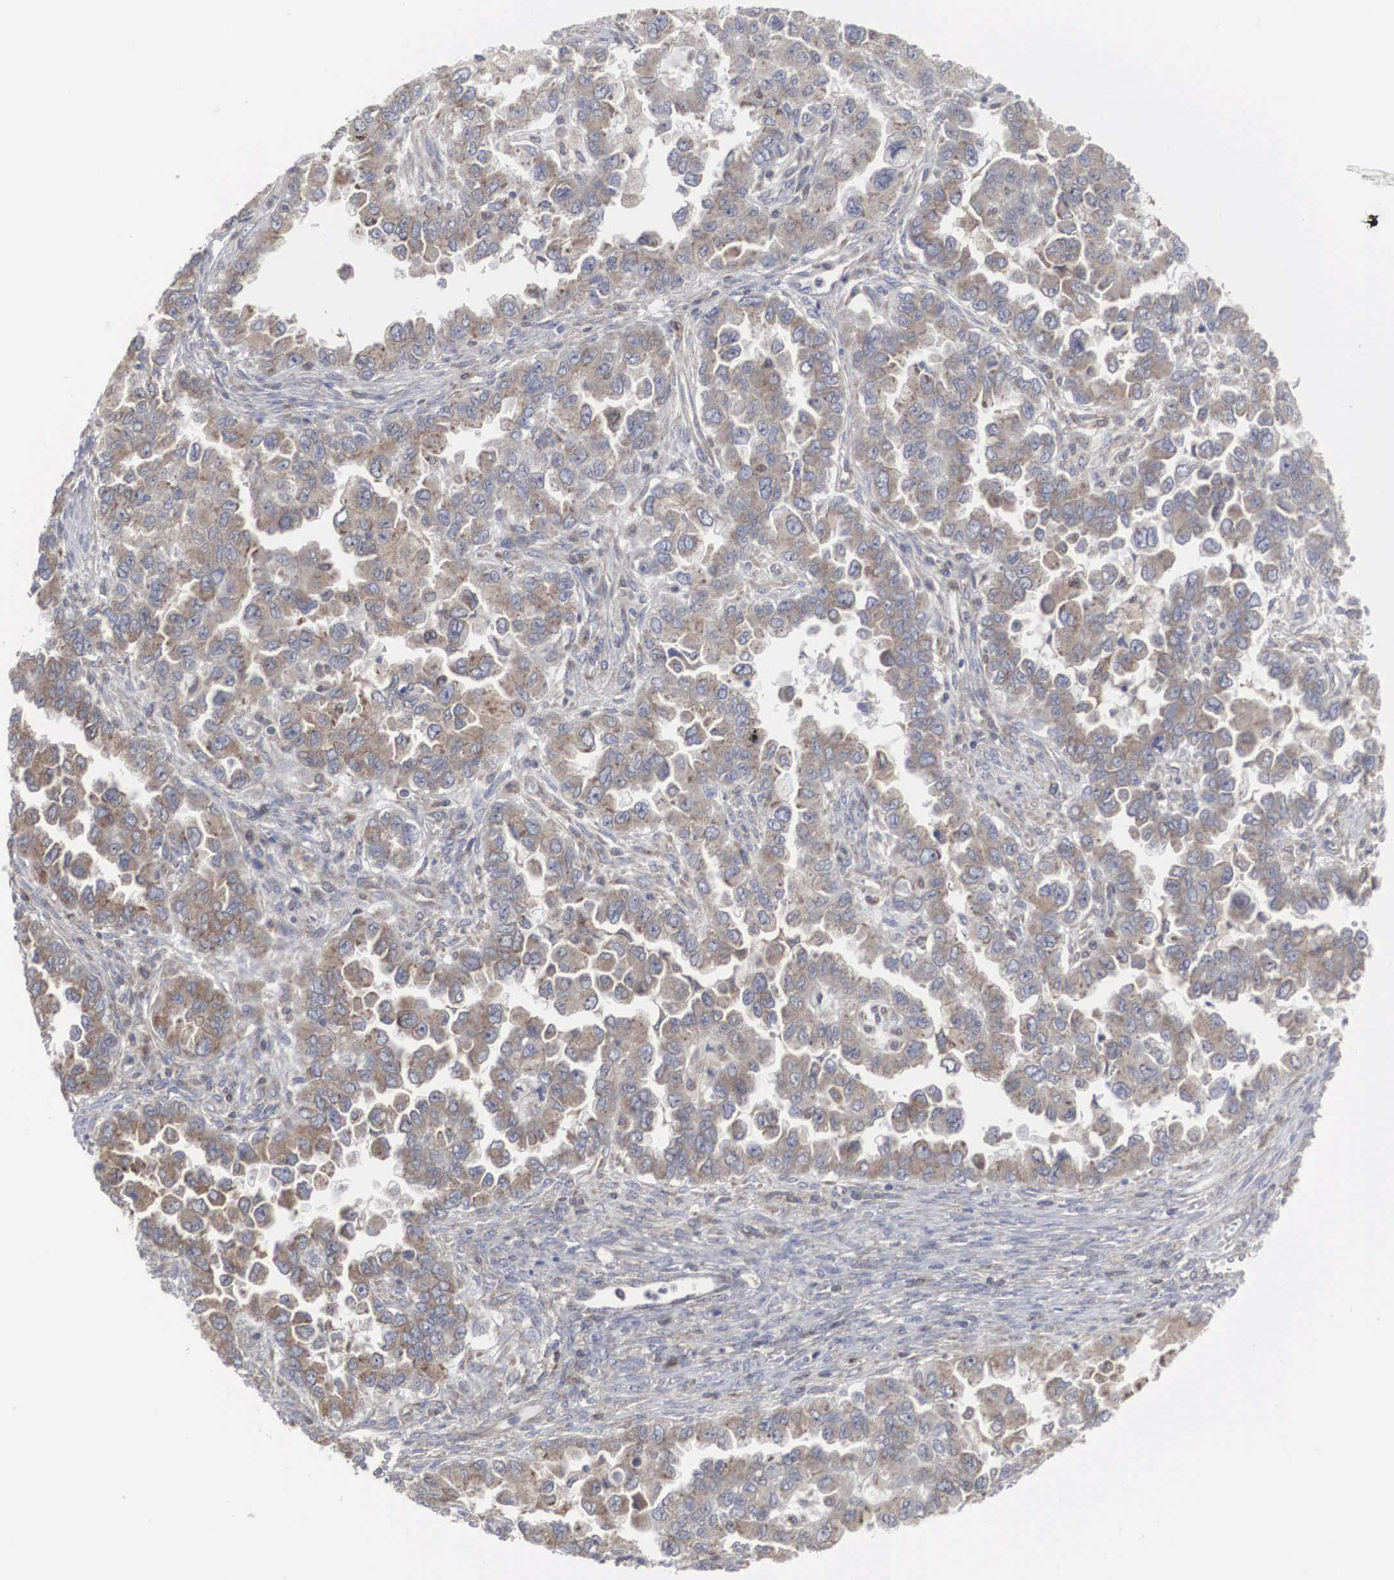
{"staining": {"intensity": "weak", "quantity": ">75%", "location": "cytoplasmic/membranous"}, "tissue": "ovarian cancer", "cell_type": "Tumor cells", "image_type": "cancer", "snomed": [{"axis": "morphology", "description": "Cystadenocarcinoma, serous, NOS"}, {"axis": "topography", "description": "Ovary"}], "caption": "High-power microscopy captured an immunohistochemistry photomicrograph of serous cystadenocarcinoma (ovarian), revealing weak cytoplasmic/membranous expression in about >75% of tumor cells. The protein is shown in brown color, while the nuclei are stained blue.", "gene": "MIA2", "patient": {"sex": "female", "age": 84}}